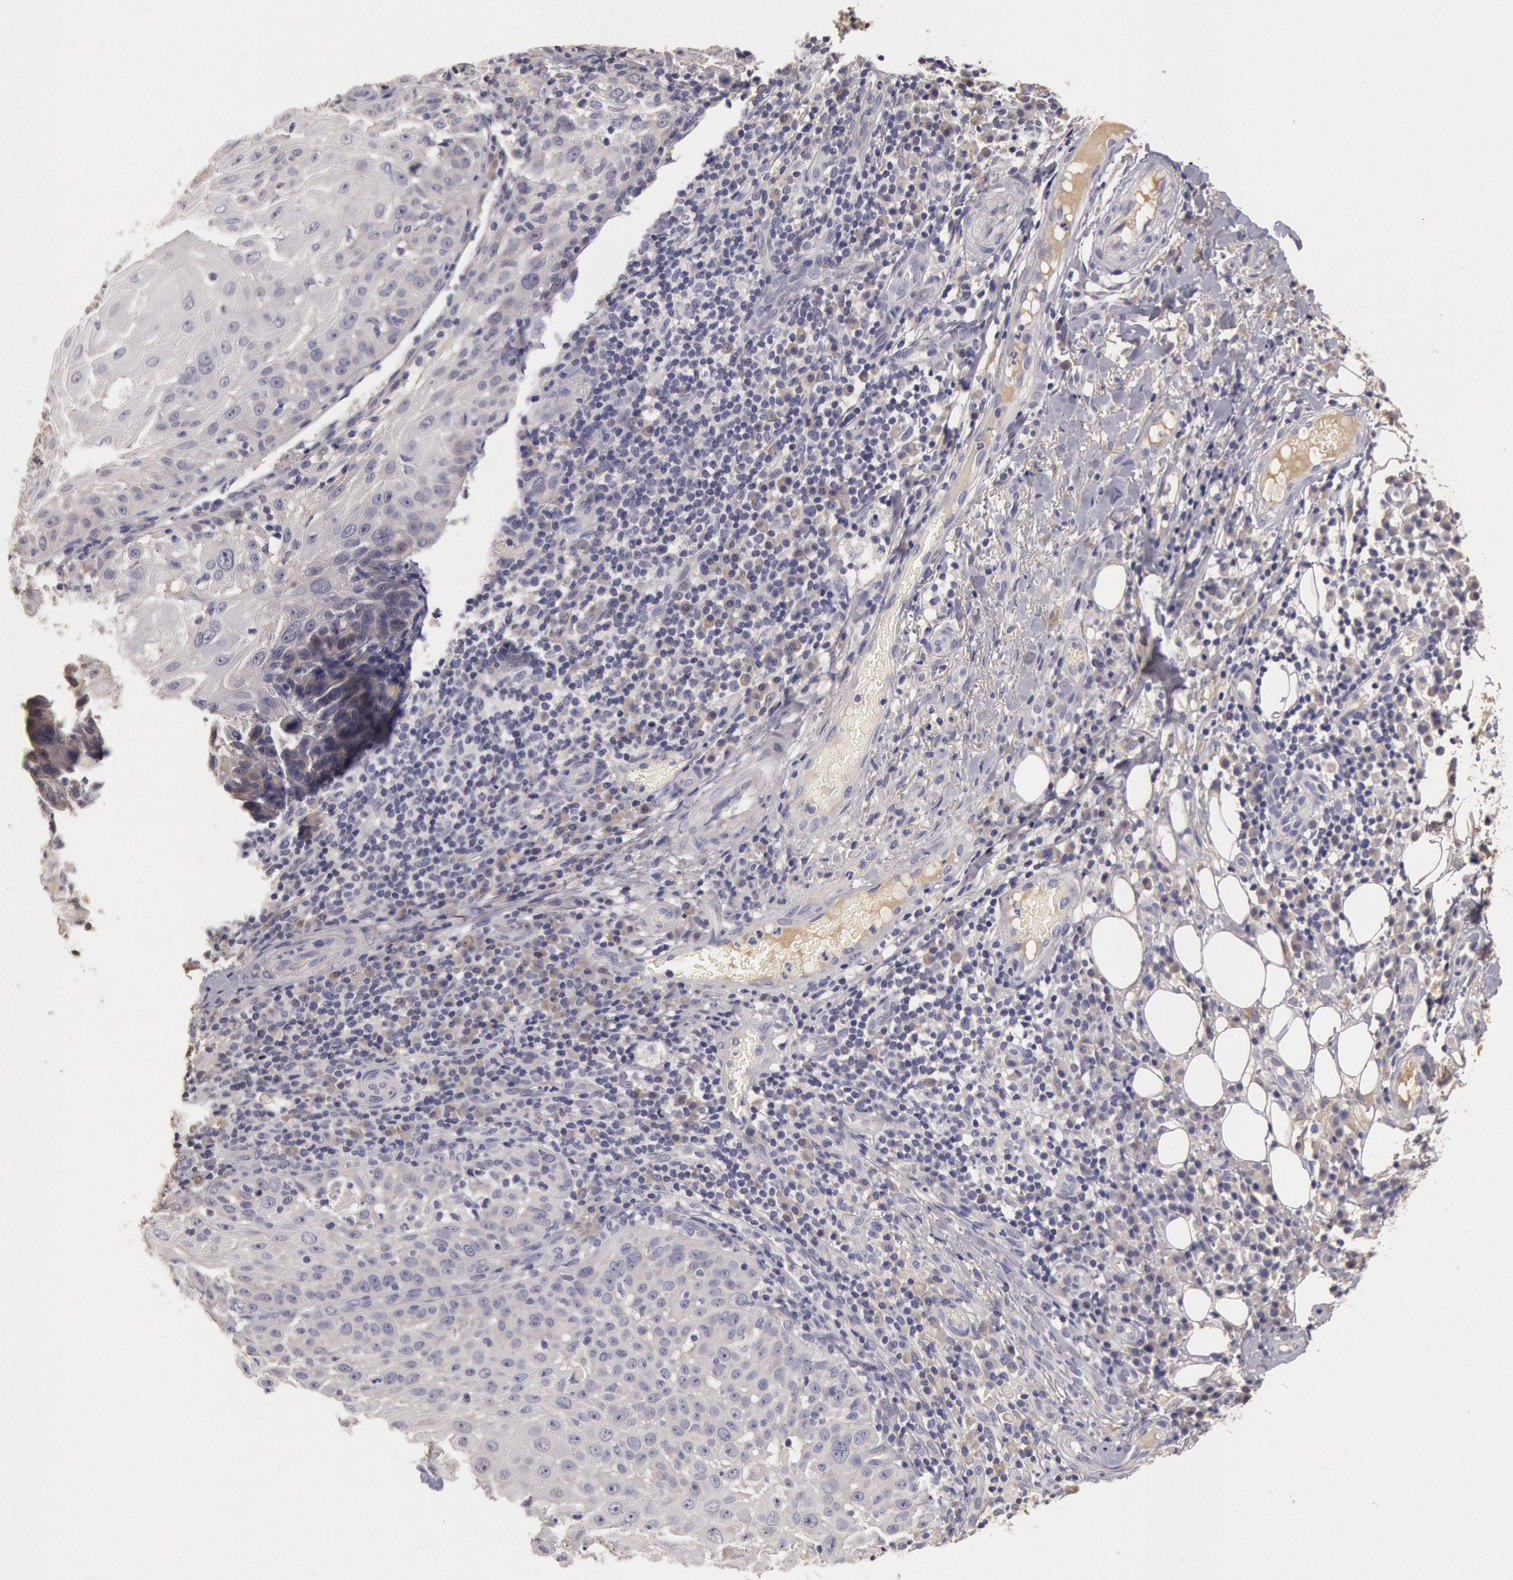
{"staining": {"intensity": "negative", "quantity": "none", "location": "none"}, "tissue": "skin cancer", "cell_type": "Tumor cells", "image_type": "cancer", "snomed": [{"axis": "morphology", "description": "Squamous cell carcinoma, NOS"}, {"axis": "topography", "description": "Skin"}], "caption": "There is no significant positivity in tumor cells of skin squamous cell carcinoma. (DAB immunohistochemistry, high magnification).", "gene": "C1R", "patient": {"sex": "female", "age": 89}}